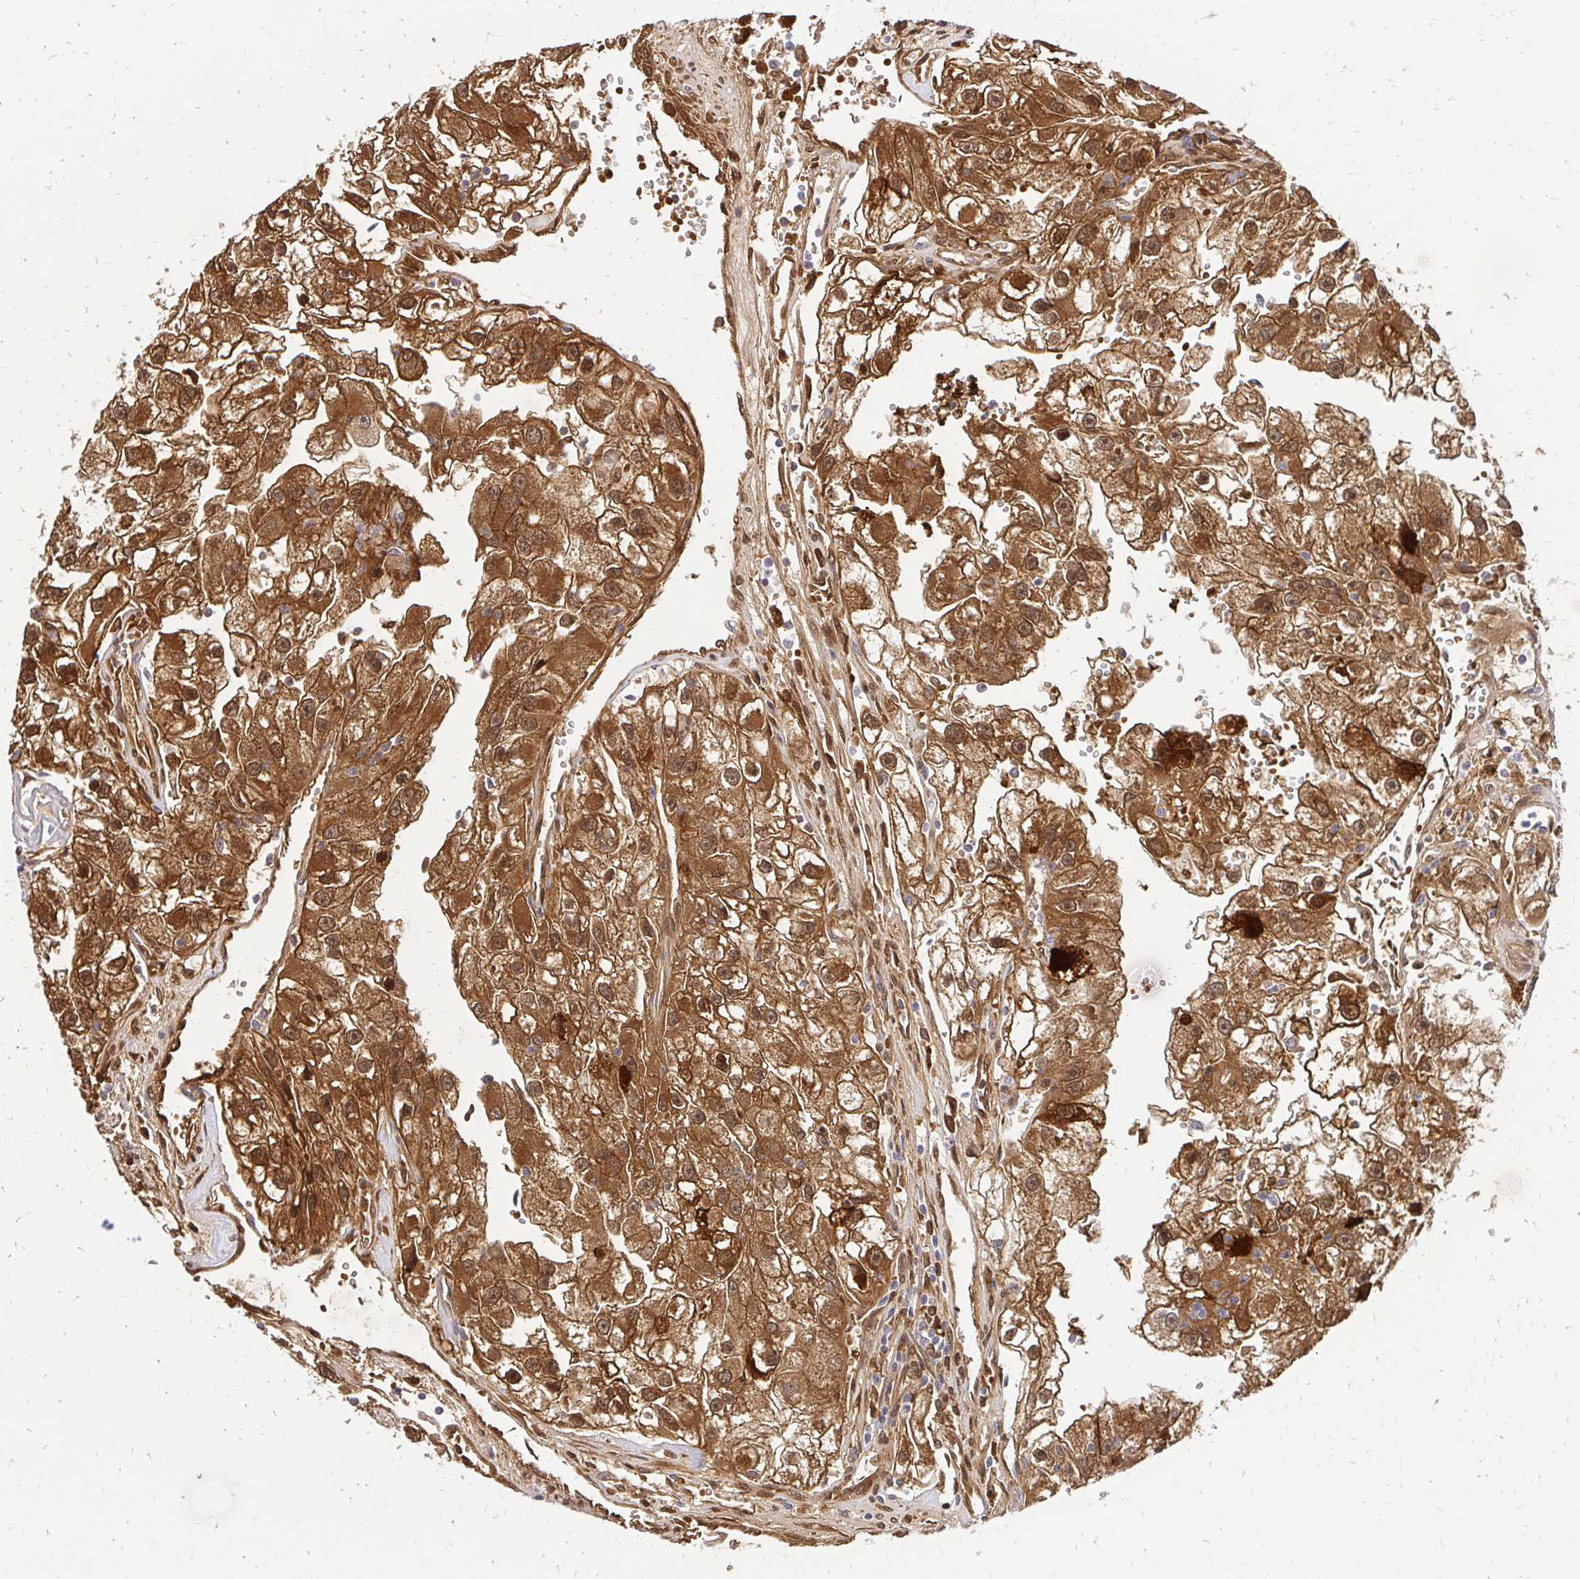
{"staining": {"intensity": "moderate", "quantity": ">75%", "location": "cytoplasmic/membranous,nuclear"}, "tissue": "renal cancer", "cell_type": "Tumor cells", "image_type": "cancer", "snomed": [{"axis": "morphology", "description": "Adenocarcinoma, NOS"}, {"axis": "topography", "description": "Kidney"}], "caption": "High-power microscopy captured an immunohistochemistry image of renal adenocarcinoma, revealing moderate cytoplasmic/membranous and nuclear staining in approximately >75% of tumor cells. The staining was performed using DAB (3,3'-diaminobenzidine) to visualize the protein expression in brown, while the nuclei were stained in blue with hematoxylin (Magnification: 20x).", "gene": "S100G", "patient": {"sex": "male", "age": 63}}